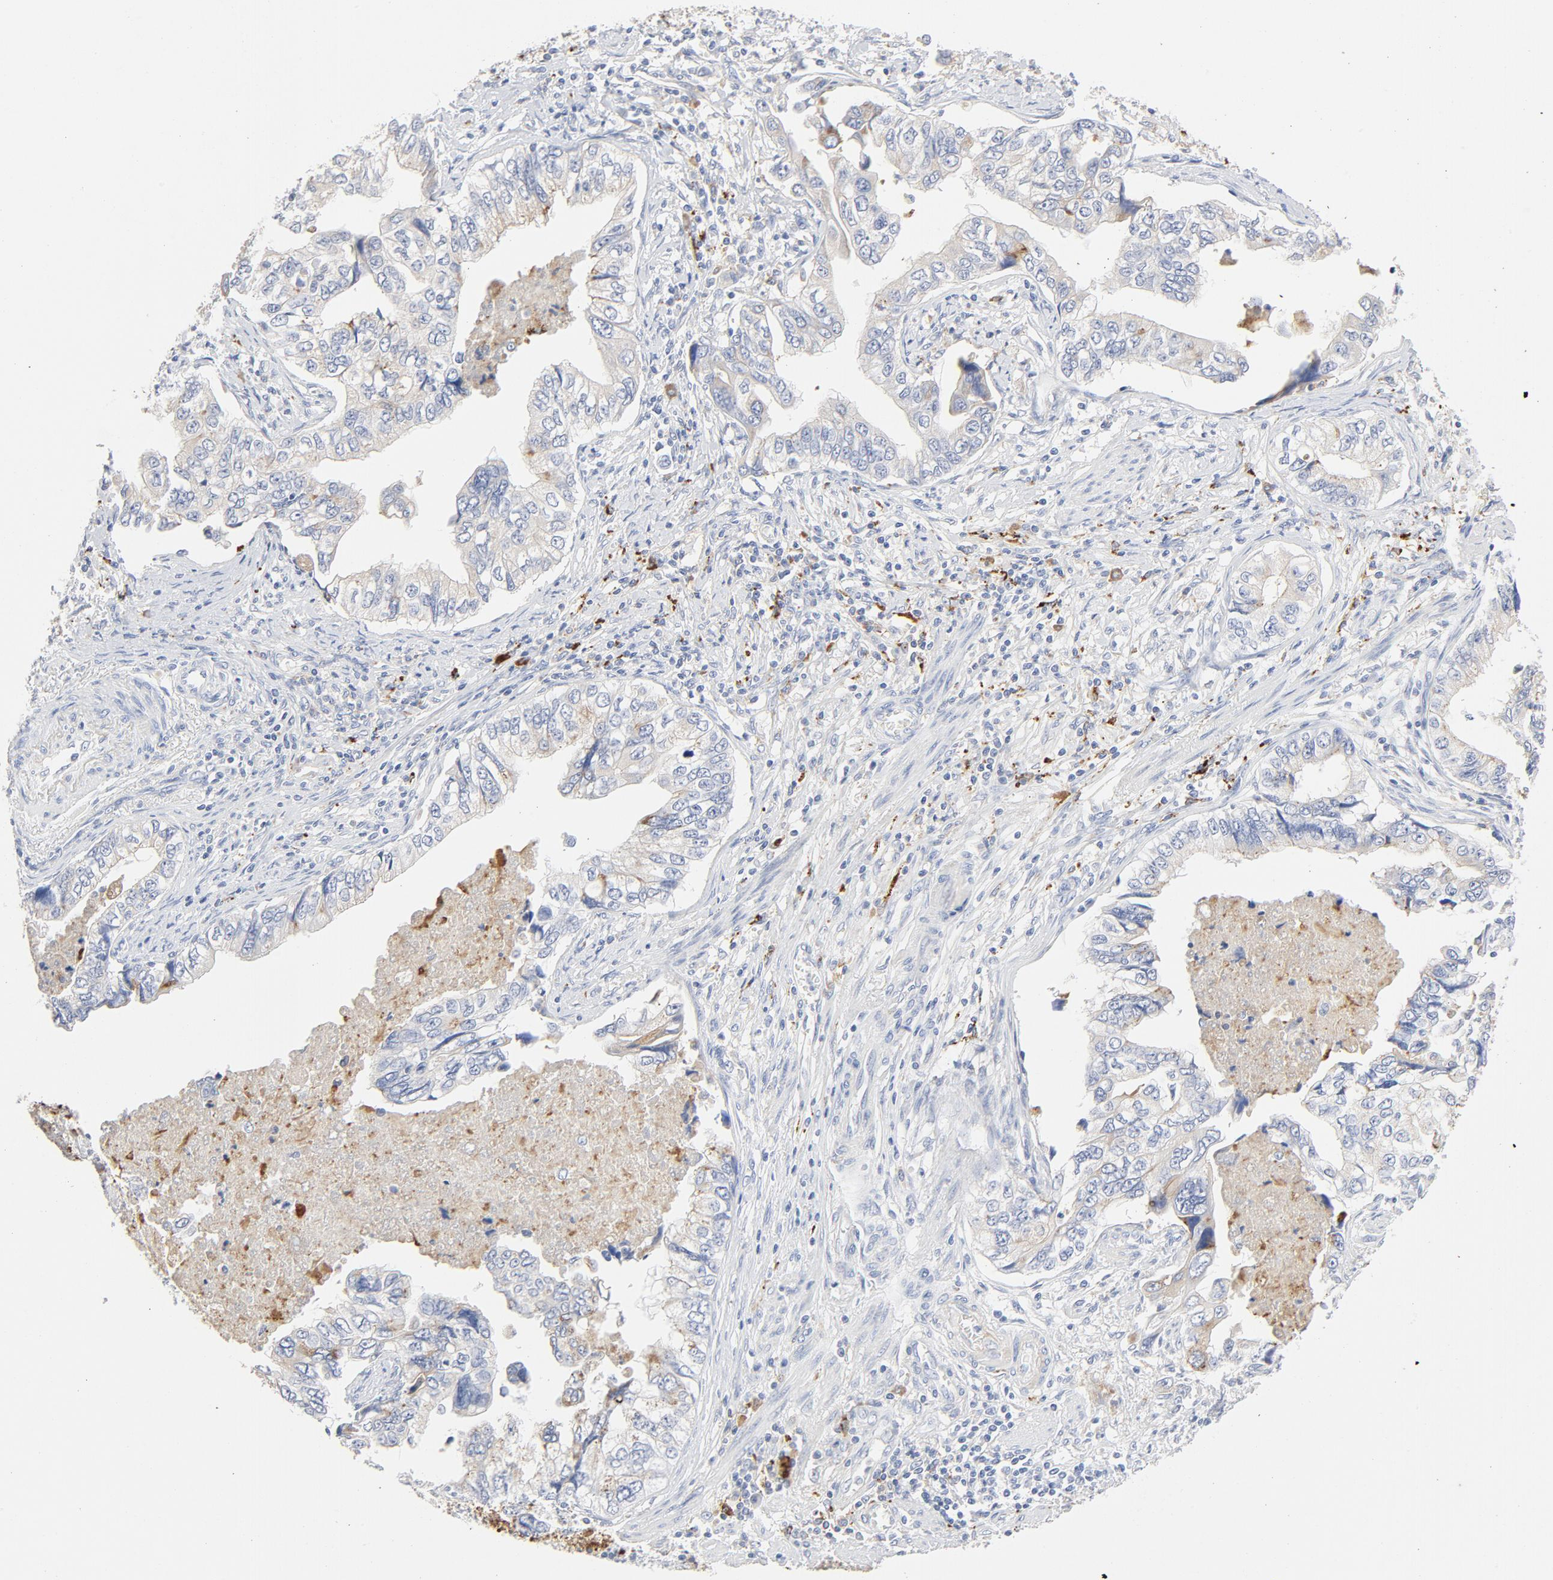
{"staining": {"intensity": "weak", "quantity": "<25%", "location": "cytoplasmic/membranous"}, "tissue": "stomach cancer", "cell_type": "Tumor cells", "image_type": "cancer", "snomed": [{"axis": "morphology", "description": "Adenocarcinoma, NOS"}, {"axis": "topography", "description": "Pancreas"}, {"axis": "topography", "description": "Stomach, upper"}], "caption": "Immunohistochemistry (IHC) histopathology image of neoplastic tissue: human stomach cancer (adenocarcinoma) stained with DAB shows no significant protein expression in tumor cells.", "gene": "MAGEB17", "patient": {"sex": "male", "age": 77}}